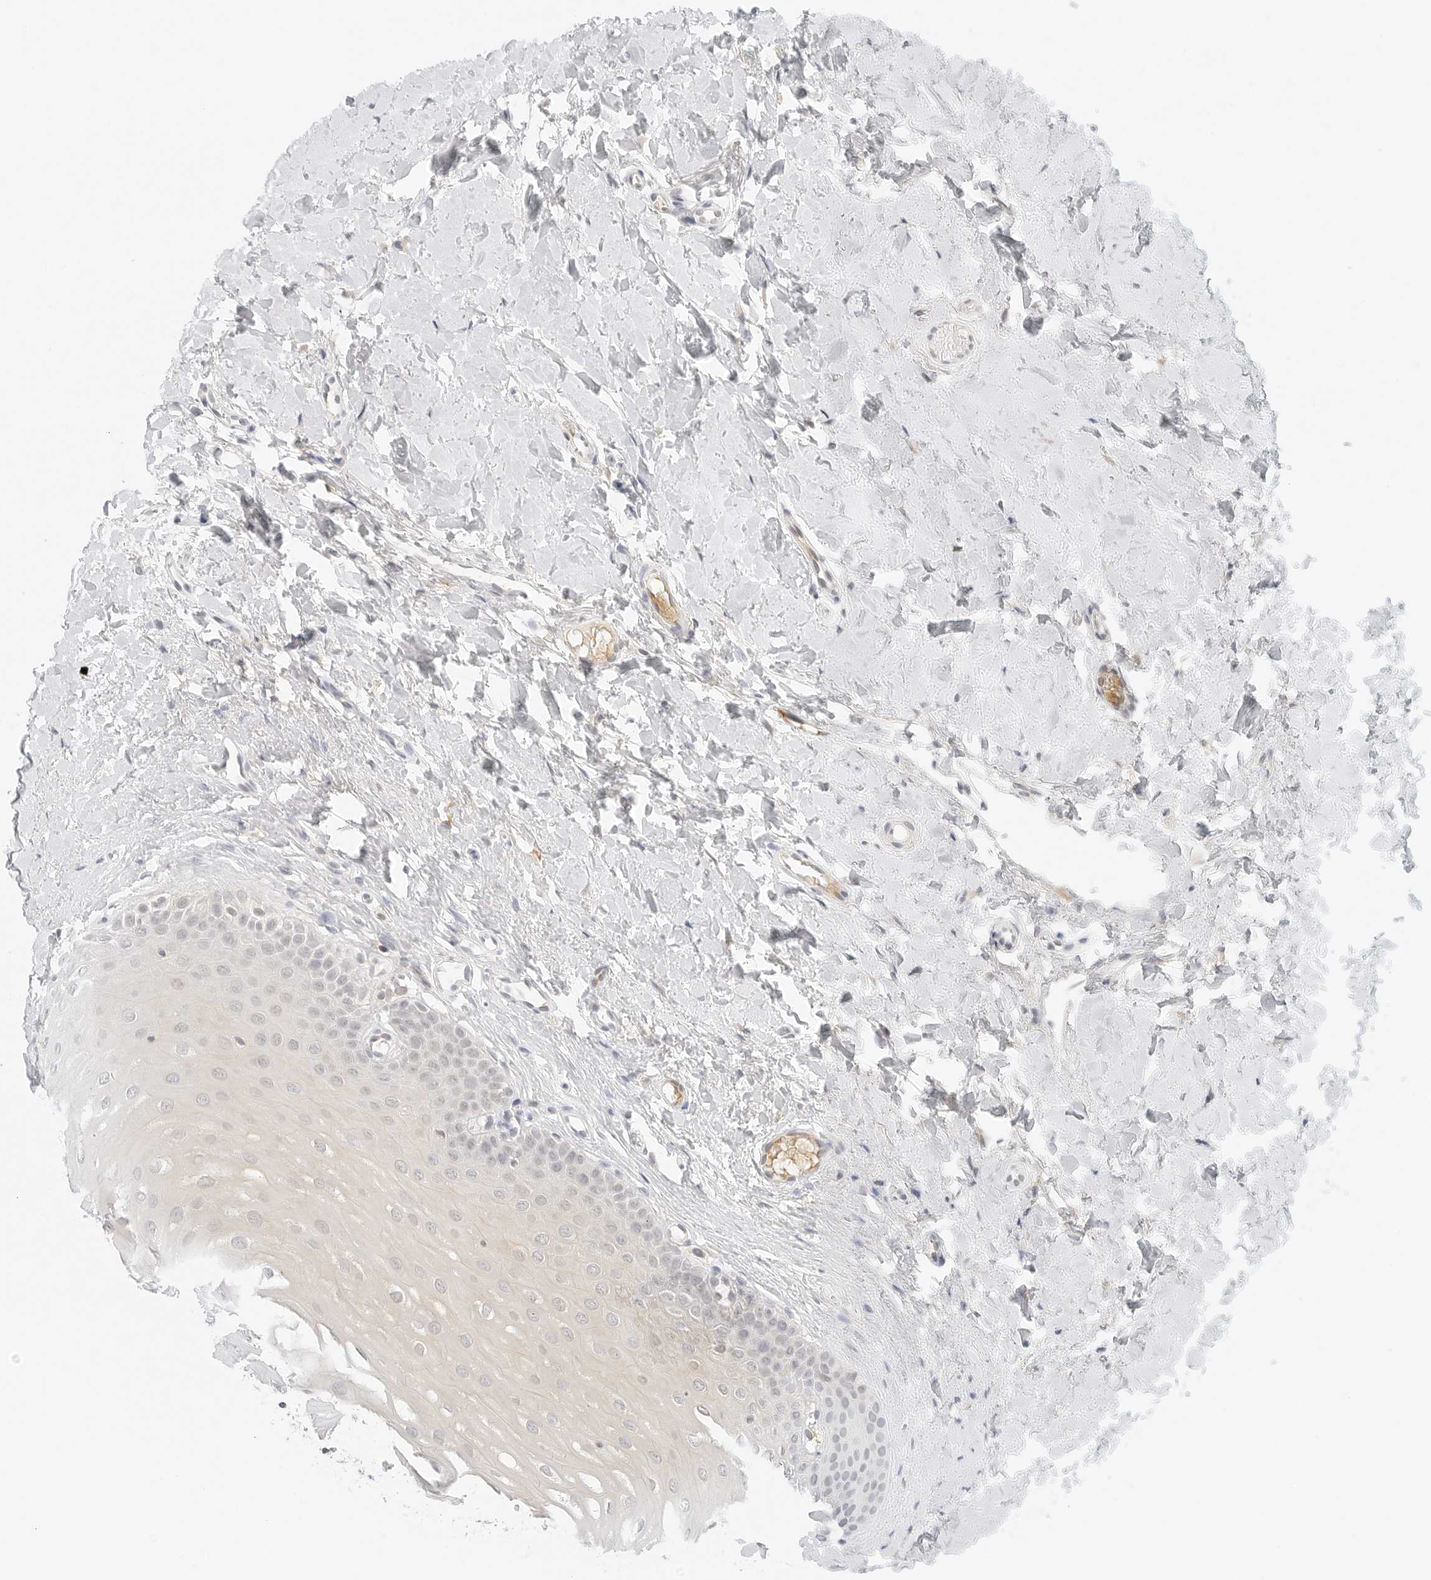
{"staining": {"intensity": "weak", "quantity": "25%-75%", "location": "cytoplasmic/membranous"}, "tissue": "oral mucosa", "cell_type": "Squamous epithelial cells", "image_type": "normal", "snomed": [{"axis": "morphology", "description": "Normal tissue, NOS"}, {"axis": "topography", "description": "Oral tissue"}], "caption": "Oral mucosa was stained to show a protein in brown. There is low levels of weak cytoplasmic/membranous expression in about 25%-75% of squamous epithelial cells. (Stains: DAB (3,3'-diaminobenzidine) in brown, nuclei in blue, Microscopy: brightfield microscopy at high magnification).", "gene": "NEO1", "patient": {"sex": "female", "age": 39}}